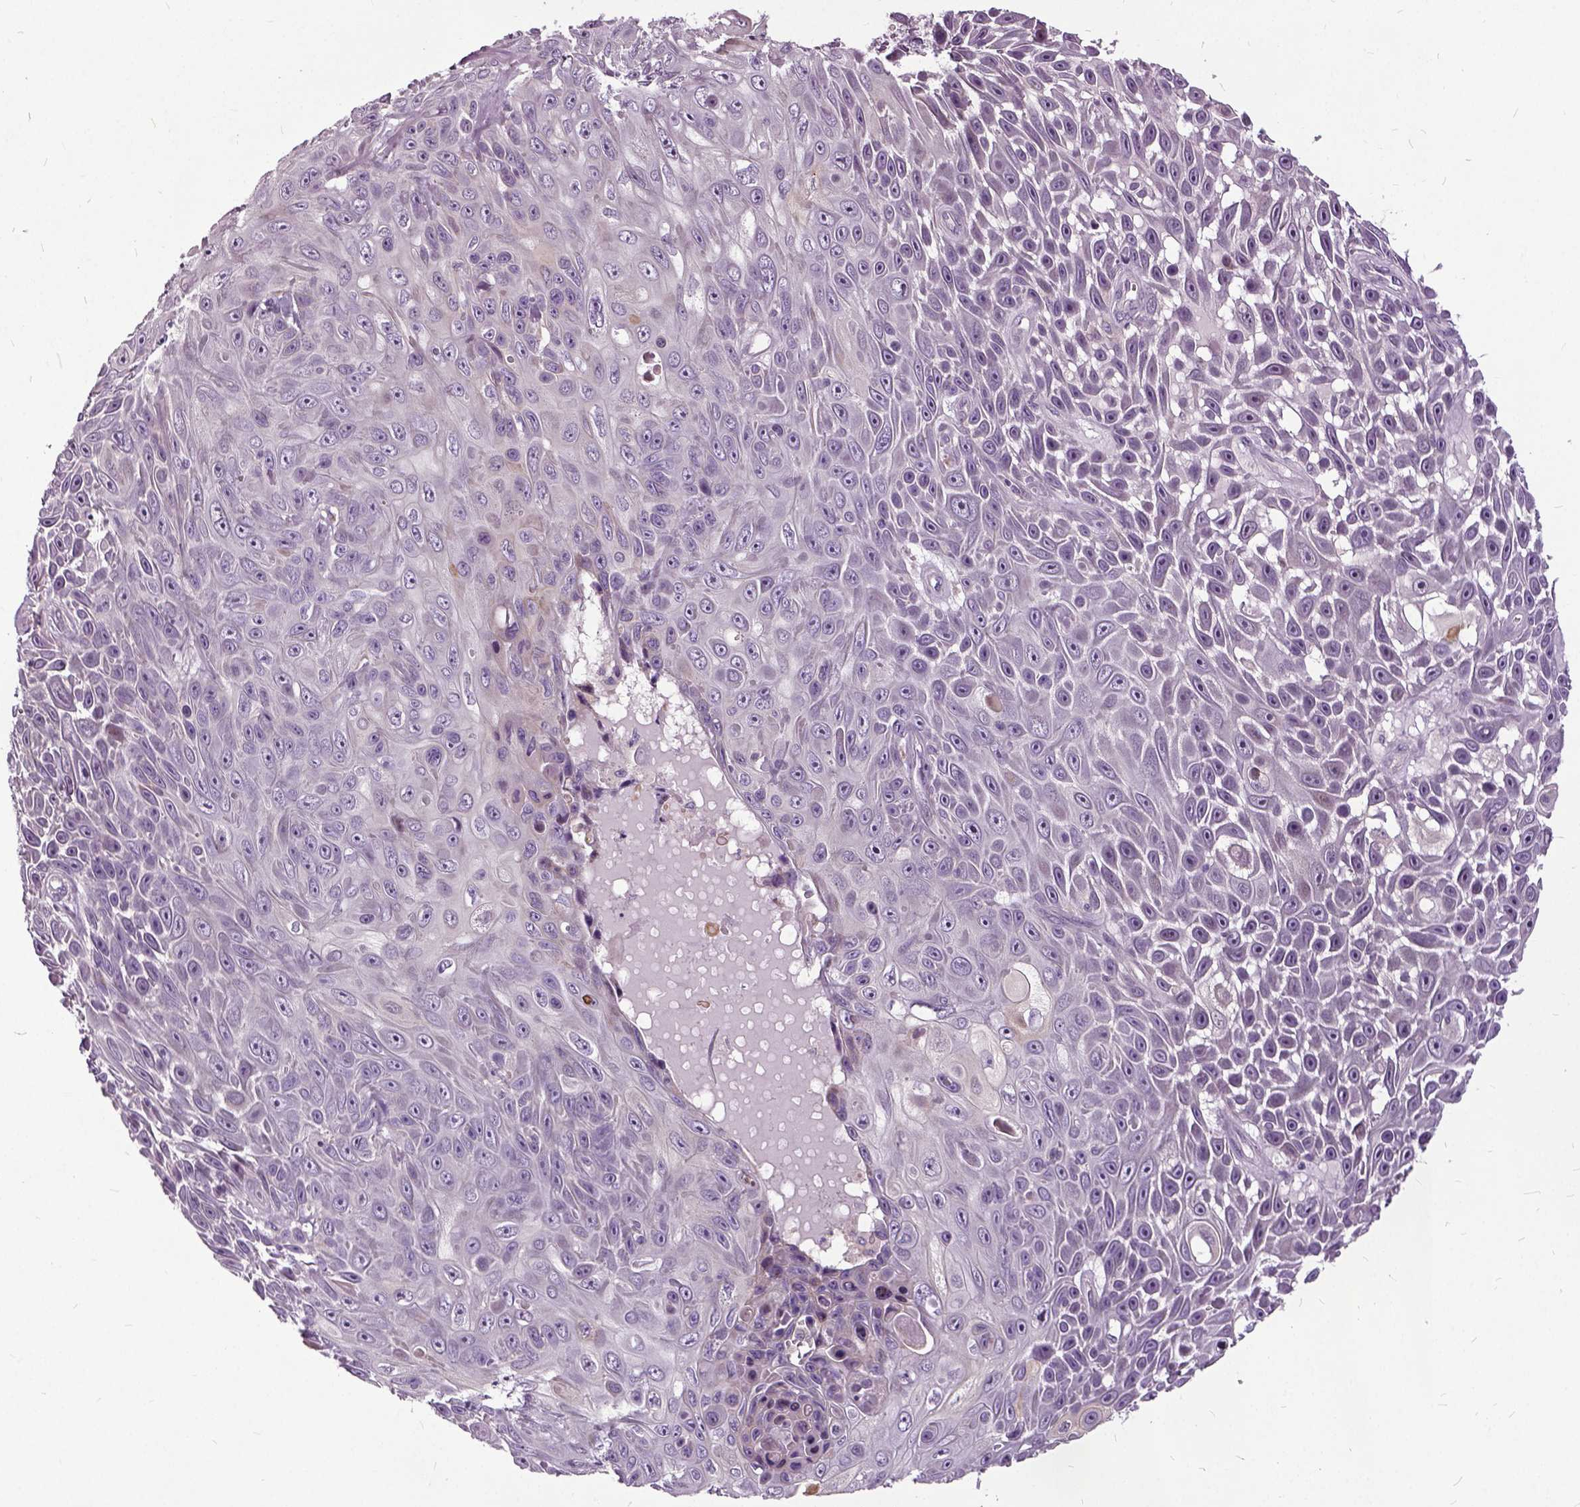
{"staining": {"intensity": "negative", "quantity": "none", "location": "none"}, "tissue": "skin cancer", "cell_type": "Tumor cells", "image_type": "cancer", "snomed": [{"axis": "morphology", "description": "Squamous cell carcinoma, NOS"}, {"axis": "topography", "description": "Skin"}], "caption": "There is no significant staining in tumor cells of skin cancer (squamous cell carcinoma). The staining was performed using DAB to visualize the protein expression in brown, while the nuclei were stained in blue with hematoxylin (Magnification: 20x).", "gene": "ILRUN", "patient": {"sex": "male", "age": 82}}